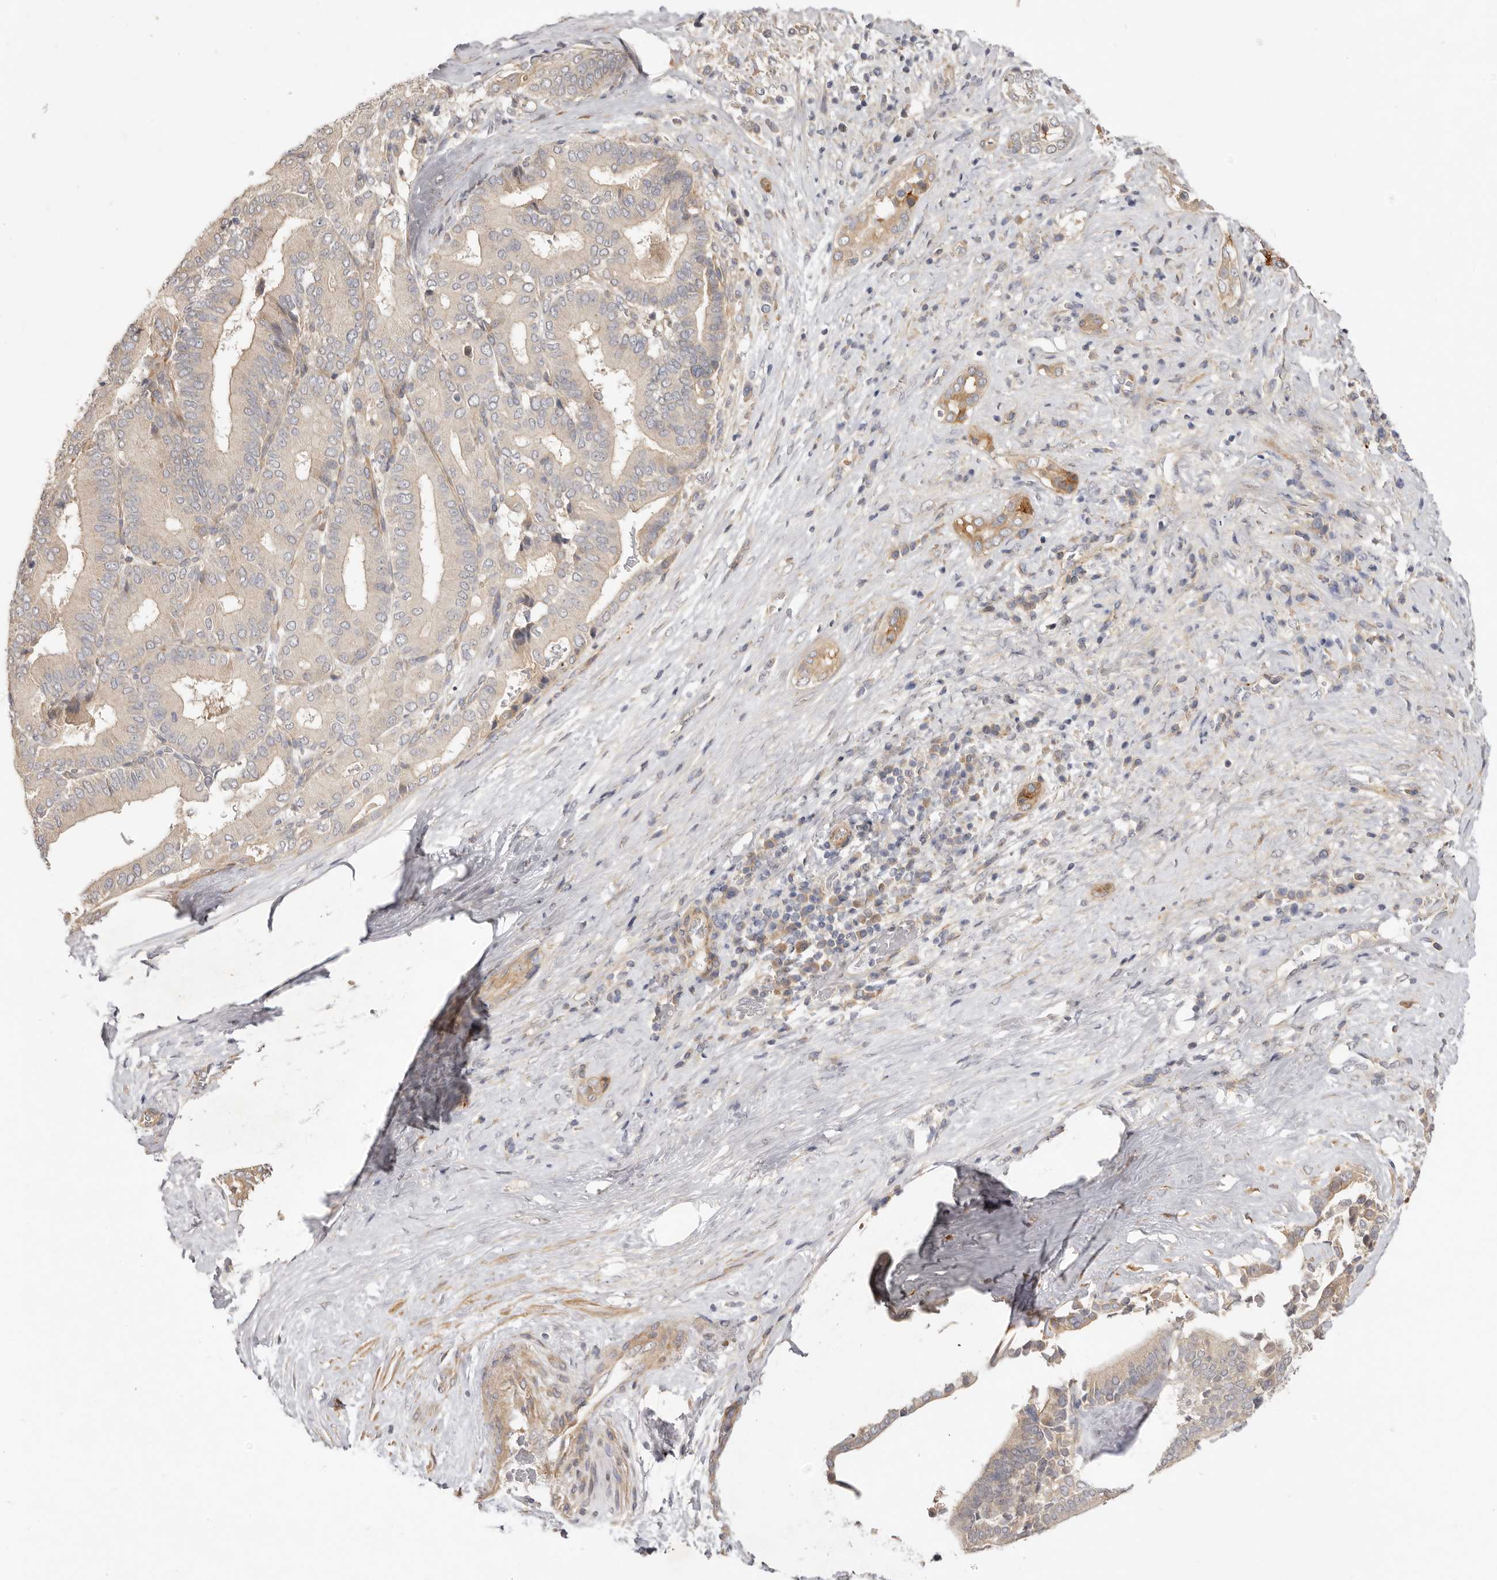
{"staining": {"intensity": "negative", "quantity": "none", "location": "none"}, "tissue": "liver cancer", "cell_type": "Tumor cells", "image_type": "cancer", "snomed": [{"axis": "morphology", "description": "Cholangiocarcinoma"}, {"axis": "topography", "description": "Liver"}], "caption": "A high-resolution image shows immunohistochemistry staining of liver cholangiocarcinoma, which demonstrates no significant staining in tumor cells.", "gene": "ADAMTS9", "patient": {"sex": "female", "age": 75}}